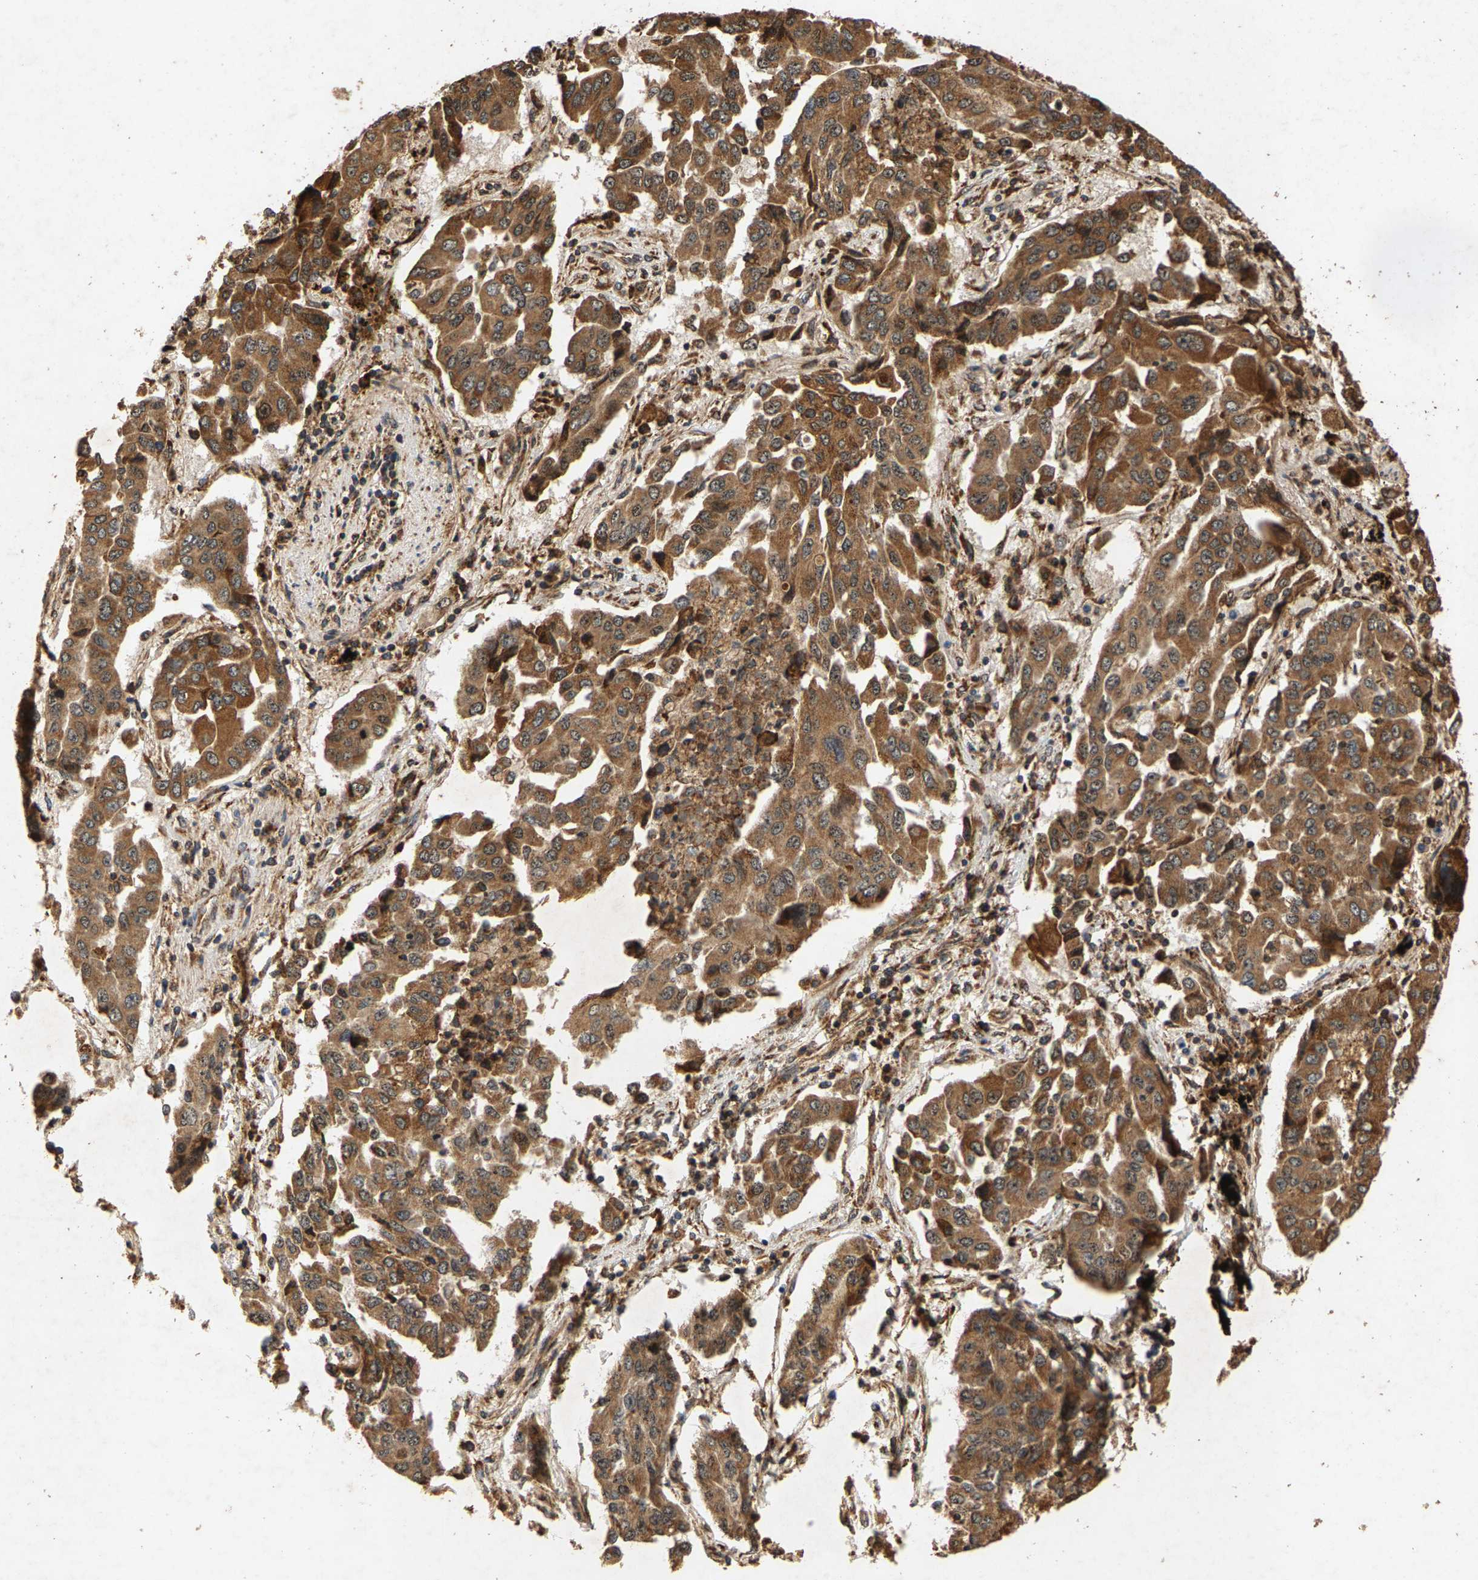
{"staining": {"intensity": "moderate", "quantity": ">75%", "location": "cytoplasmic/membranous"}, "tissue": "lung cancer", "cell_type": "Tumor cells", "image_type": "cancer", "snomed": [{"axis": "morphology", "description": "Adenocarcinoma, NOS"}, {"axis": "topography", "description": "Lung"}], "caption": "IHC micrograph of neoplastic tissue: human lung adenocarcinoma stained using IHC demonstrates medium levels of moderate protein expression localized specifically in the cytoplasmic/membranous of tumor cells, appearing as a cytoplasmic/membranous brown color.", "gene": "CIDEC", "patient": {"sex": "female", "age": 65}}